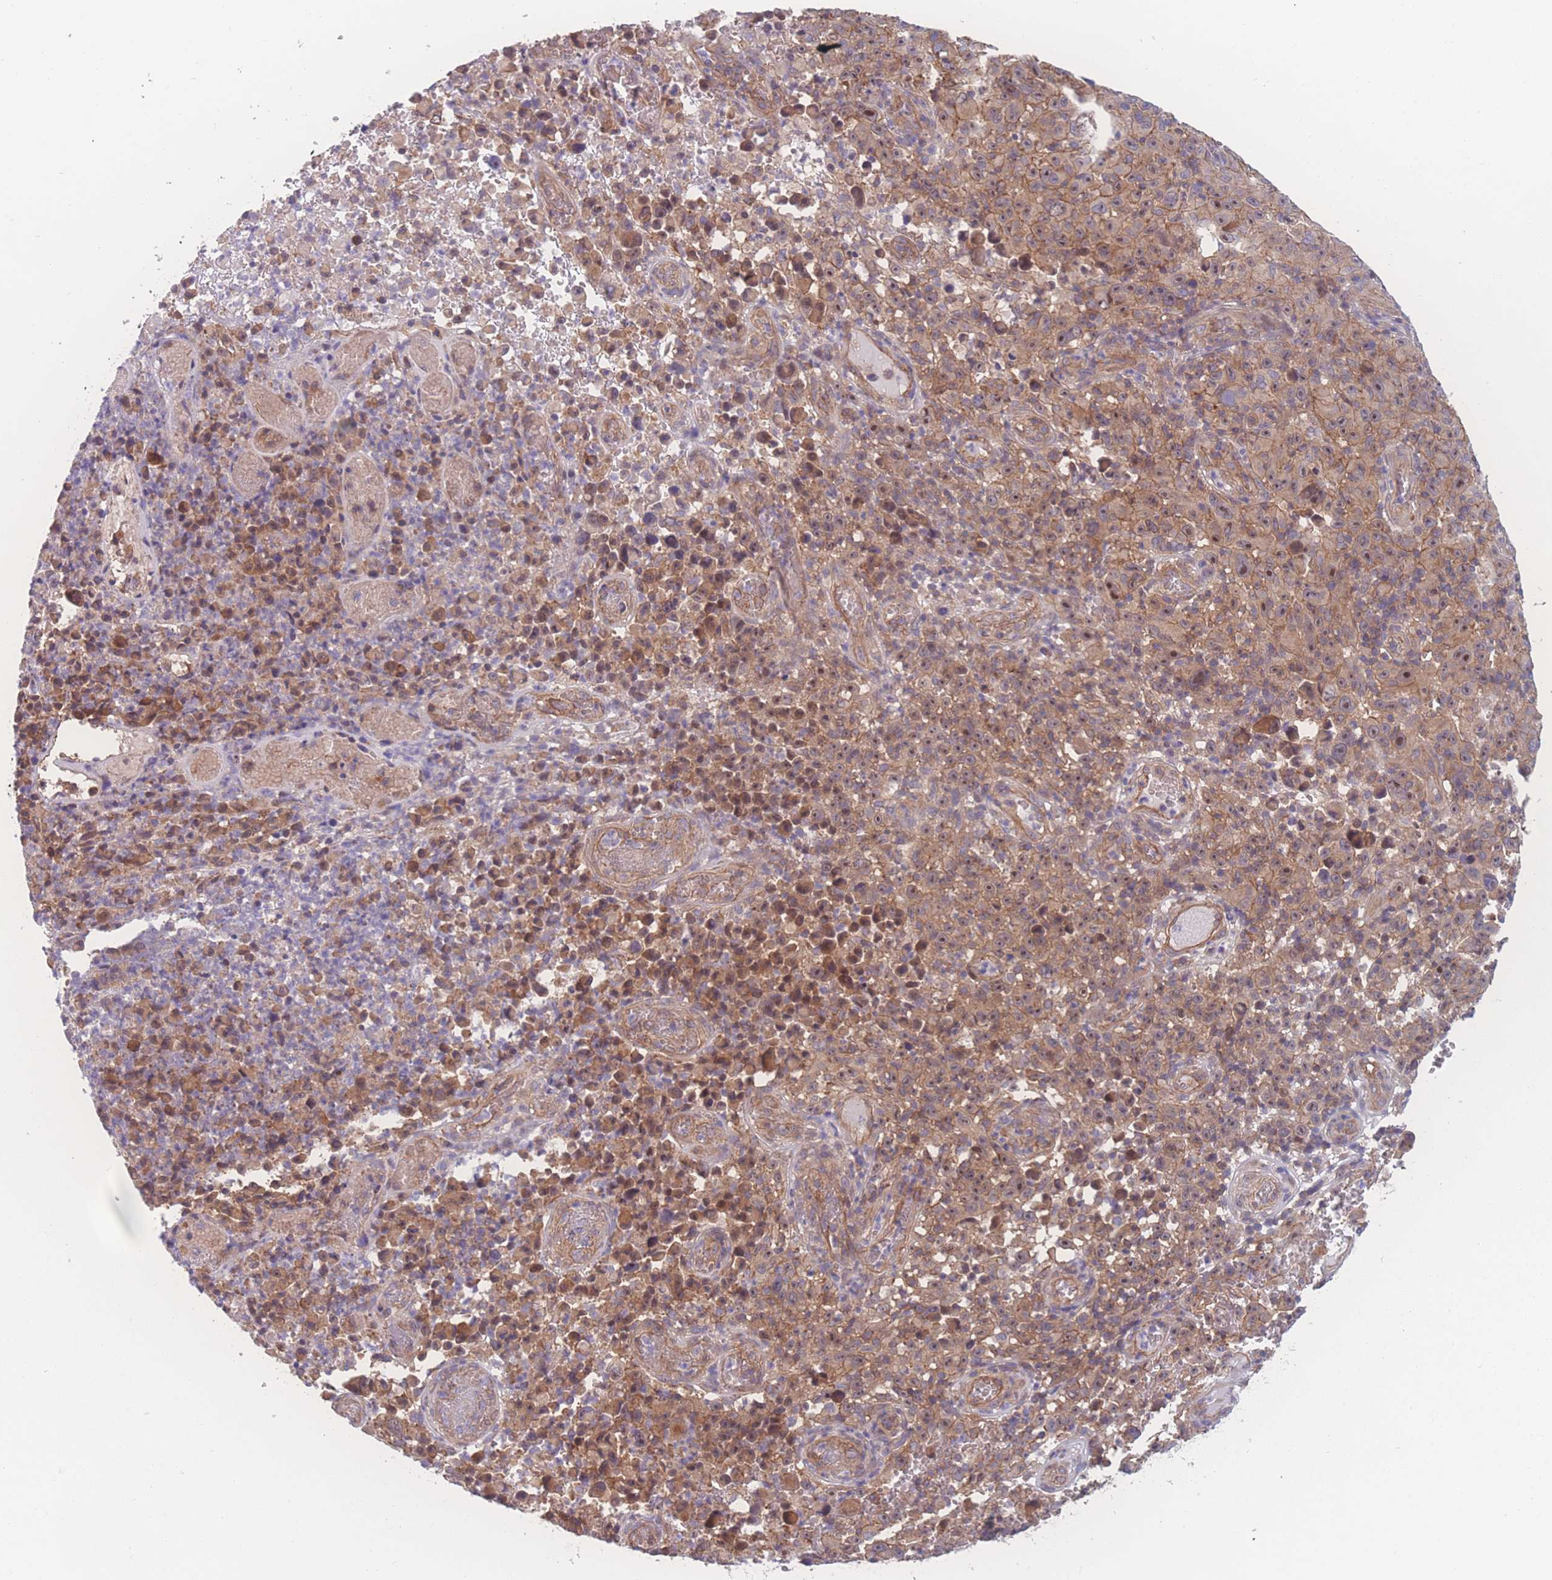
{"staining": {"intensity": "moderate", "quantity": ">75%", "location": "cytoplasmic/membranous,nuclear"}, "tissue": "melanoma", "cell_type": "Tumor cells", "image_type": "cancer", "snomed": [{"axis": "morphology", "description": "Malignant melanoma, NOS"}, {"axis": "topography", "description": "Skin"}], "caption": "Immunohistochemical staining of malignant melanoma displays medium levels of moderate cytoplasmic/membranous and nuclear protein positivity in approximately >75% of tumor cells.", "gene": "CFAP97", "patient": {"sex": "female", "age": 82}}